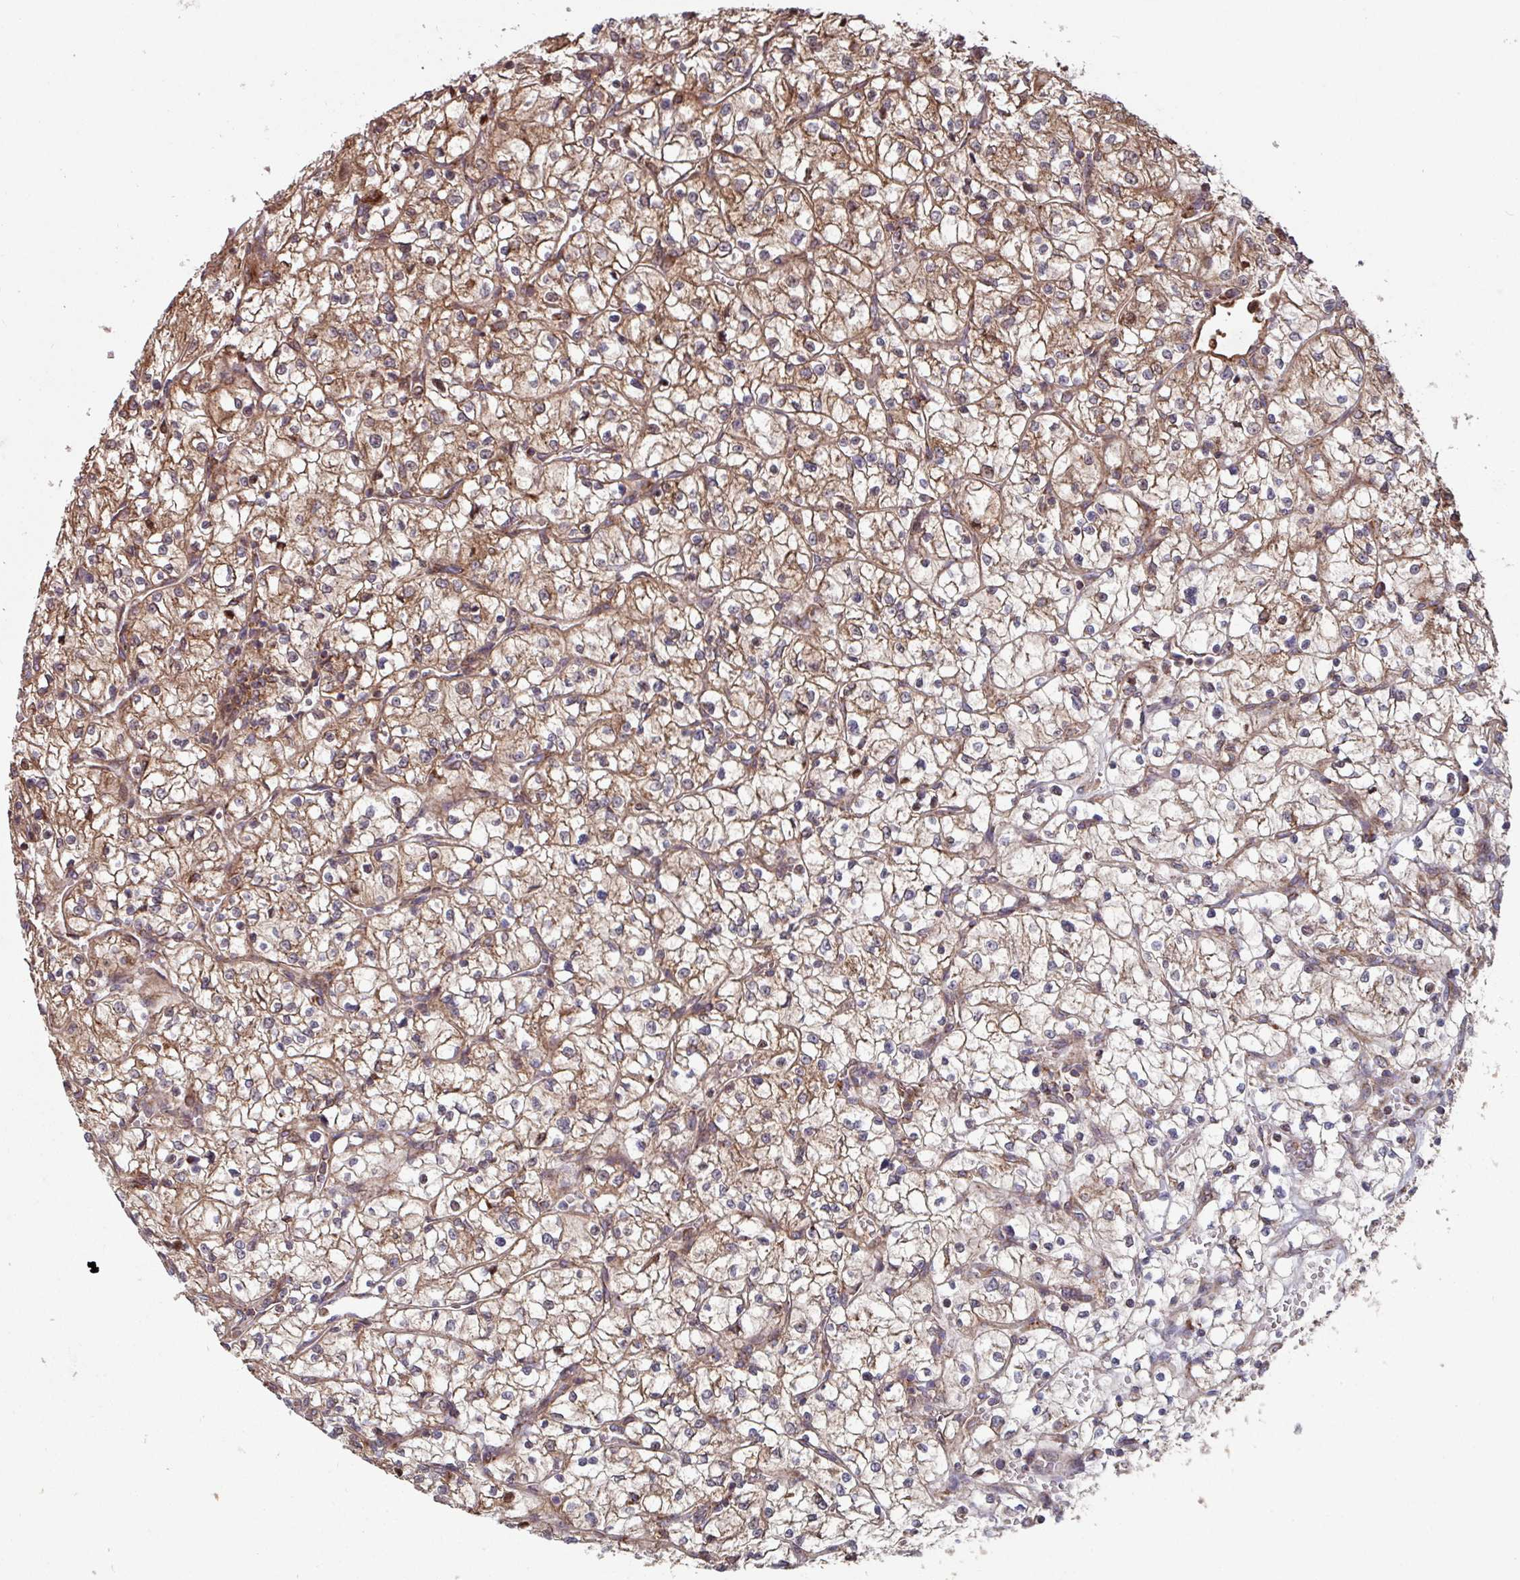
{"staining": {"intensity": "moderate", "quantity": ">75%", "location": "cytoplasmic/membranous"}, "tissue": "renal cancer", "cell_type": "Tumor cells", "image_type": "cancer", "snomed": [{"axis": "morphology", "description": "Adenocarcinoma, NOS"}, {"axis": "topography", "description": "Kidney"}], "caption": "Immunohistochemistry image of neoplastic tissue: renal cancer (adenocarcinoma) stained using immunohistochemistry (IHC) displays medium levels of moderate protein expression localized specifically in the cytoplasmic/membranous of tumor cells, appearing as a cytoplasmic/membranous brown color.", "gene": "COX7C", "patient": {"sex": "female", "age": 64}}